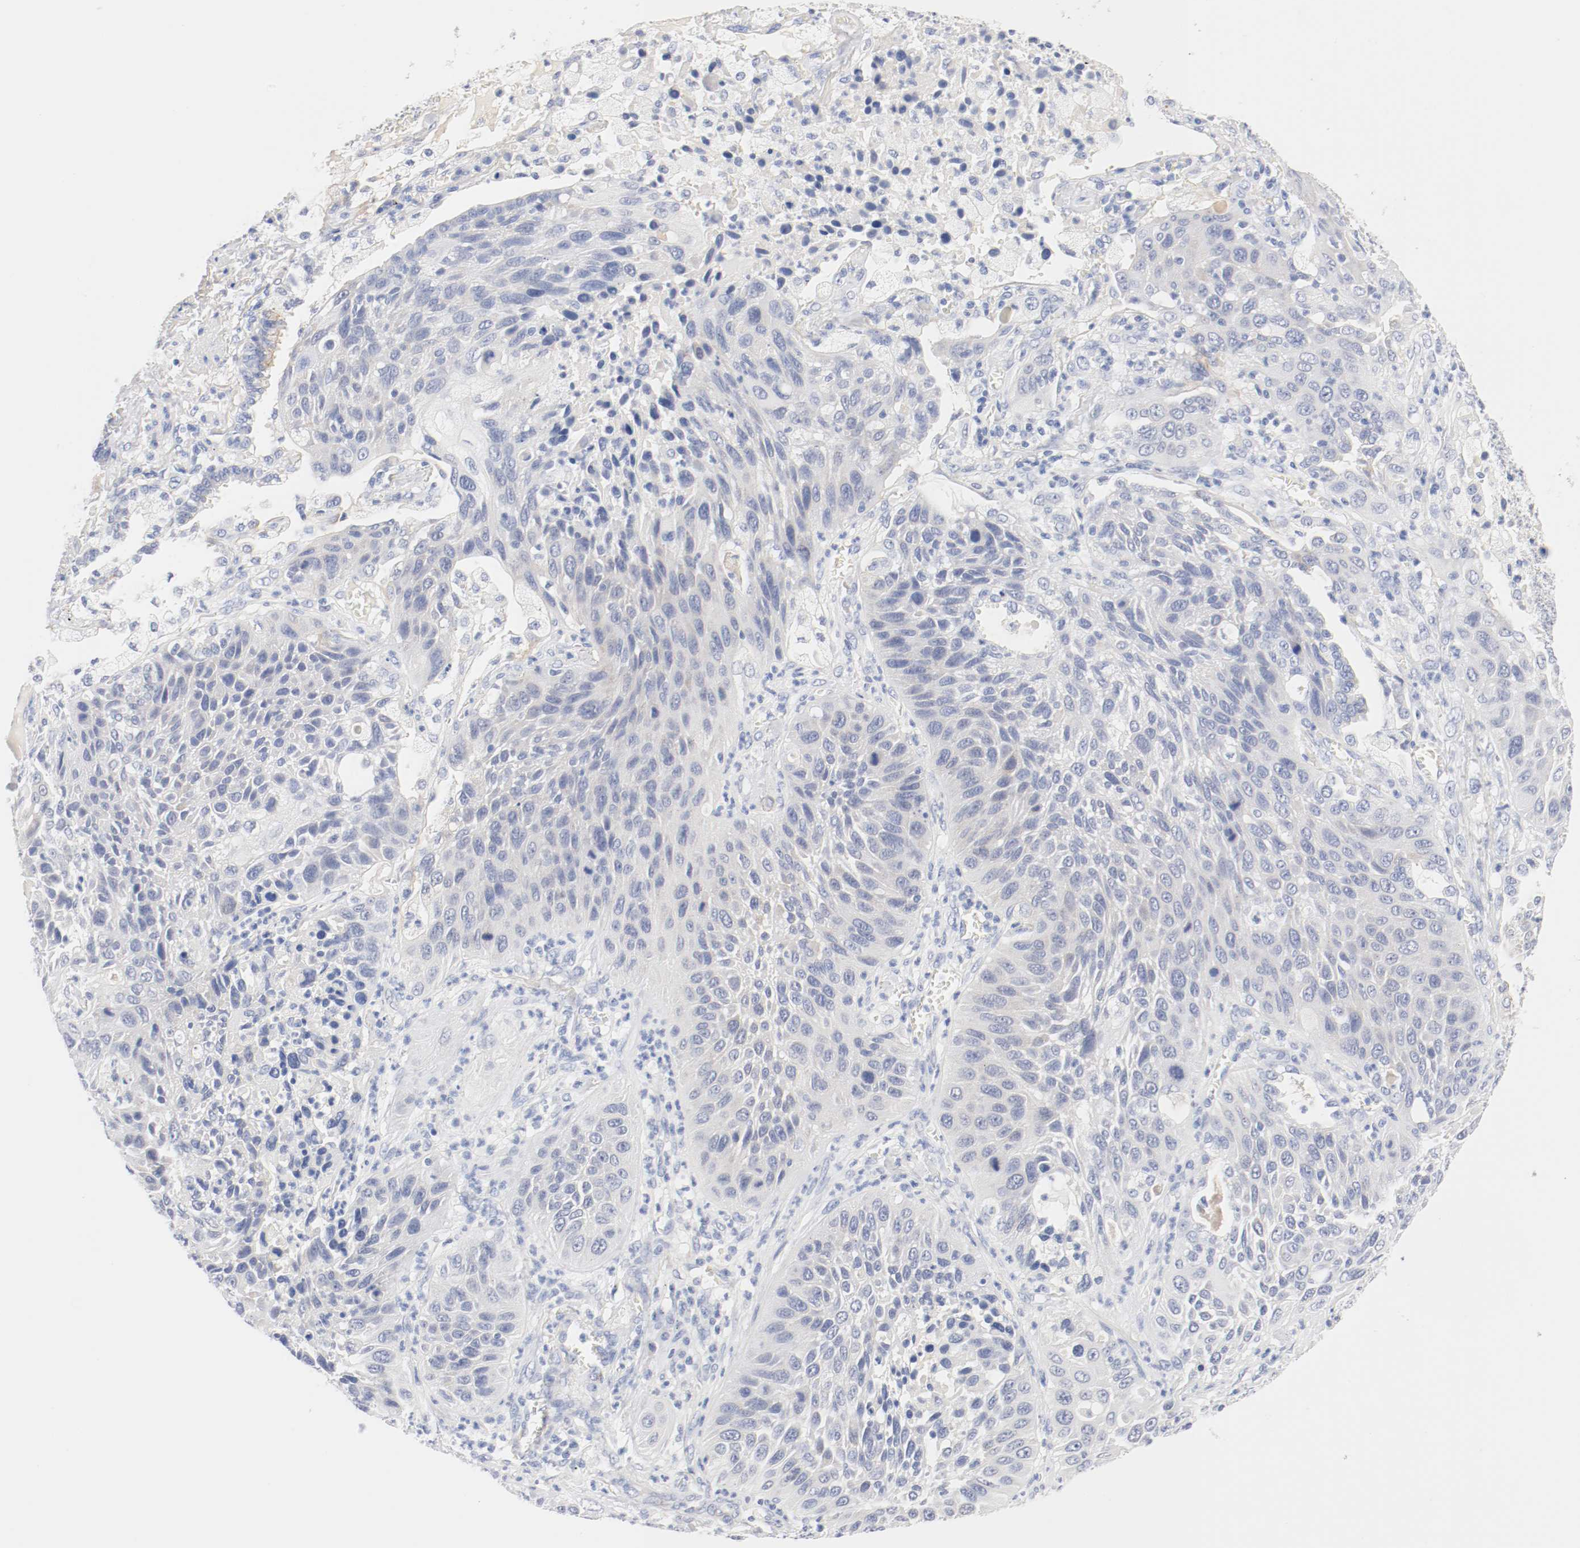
{"staining": {"intensity": "negative", "quantity": "none", "location": "none"}, "tissue": "lung cancer", "cell_type": "Tumor cells", "image_type": "cancer", "snomed": [{"axis": "morphology", "description": "Squamous cell carcinoma, NOS"}, {"axis": "topography", "description": "Lung"}], "caption": "Immunohistochemical staining of human lung cancer exhibits no significant positivity in tumor cells. (DAB immunohistochemistry (IHC), high magnification).", "gene": "HOMER1", "patient": {"sex": "female", "age": 76}}